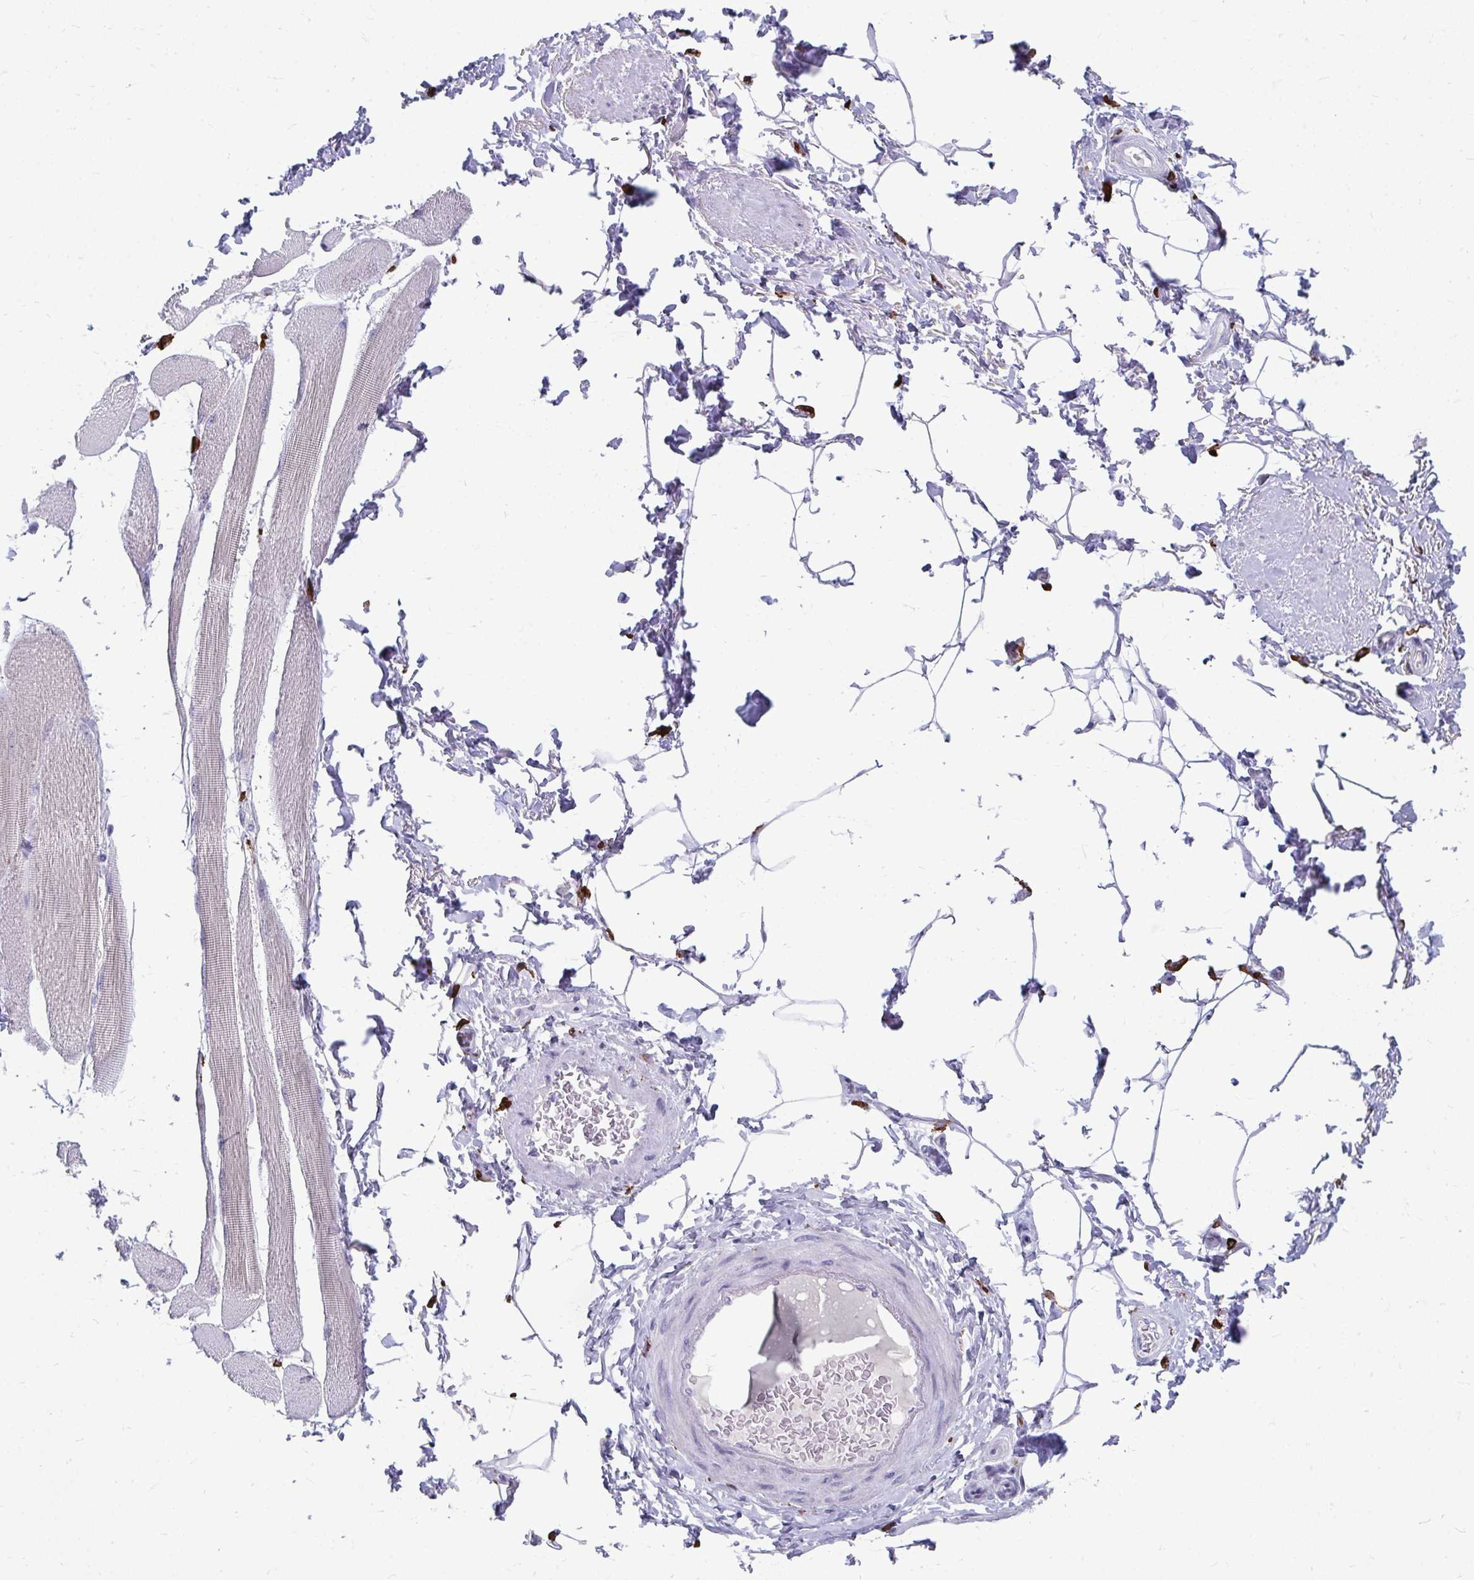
{"staining": {"intensity": "negative", "quantity": "none", "location": "none"}, "tissue": "adipose tissue", "cell_type": "Adipocytes", "image_type": "normal", "snomed": [{"axis": "morphology", "description": "Normal tissue, NOS"}, {"axis": "topography", "description": "Peripheral nerve tissue"}], "caption": "This is an immunohistochemistry histopathology image of normal adipose tissue. There is no expression in adipocytes.", "gene": "CD163", "patient": {"sex": "male", "age": 51}}